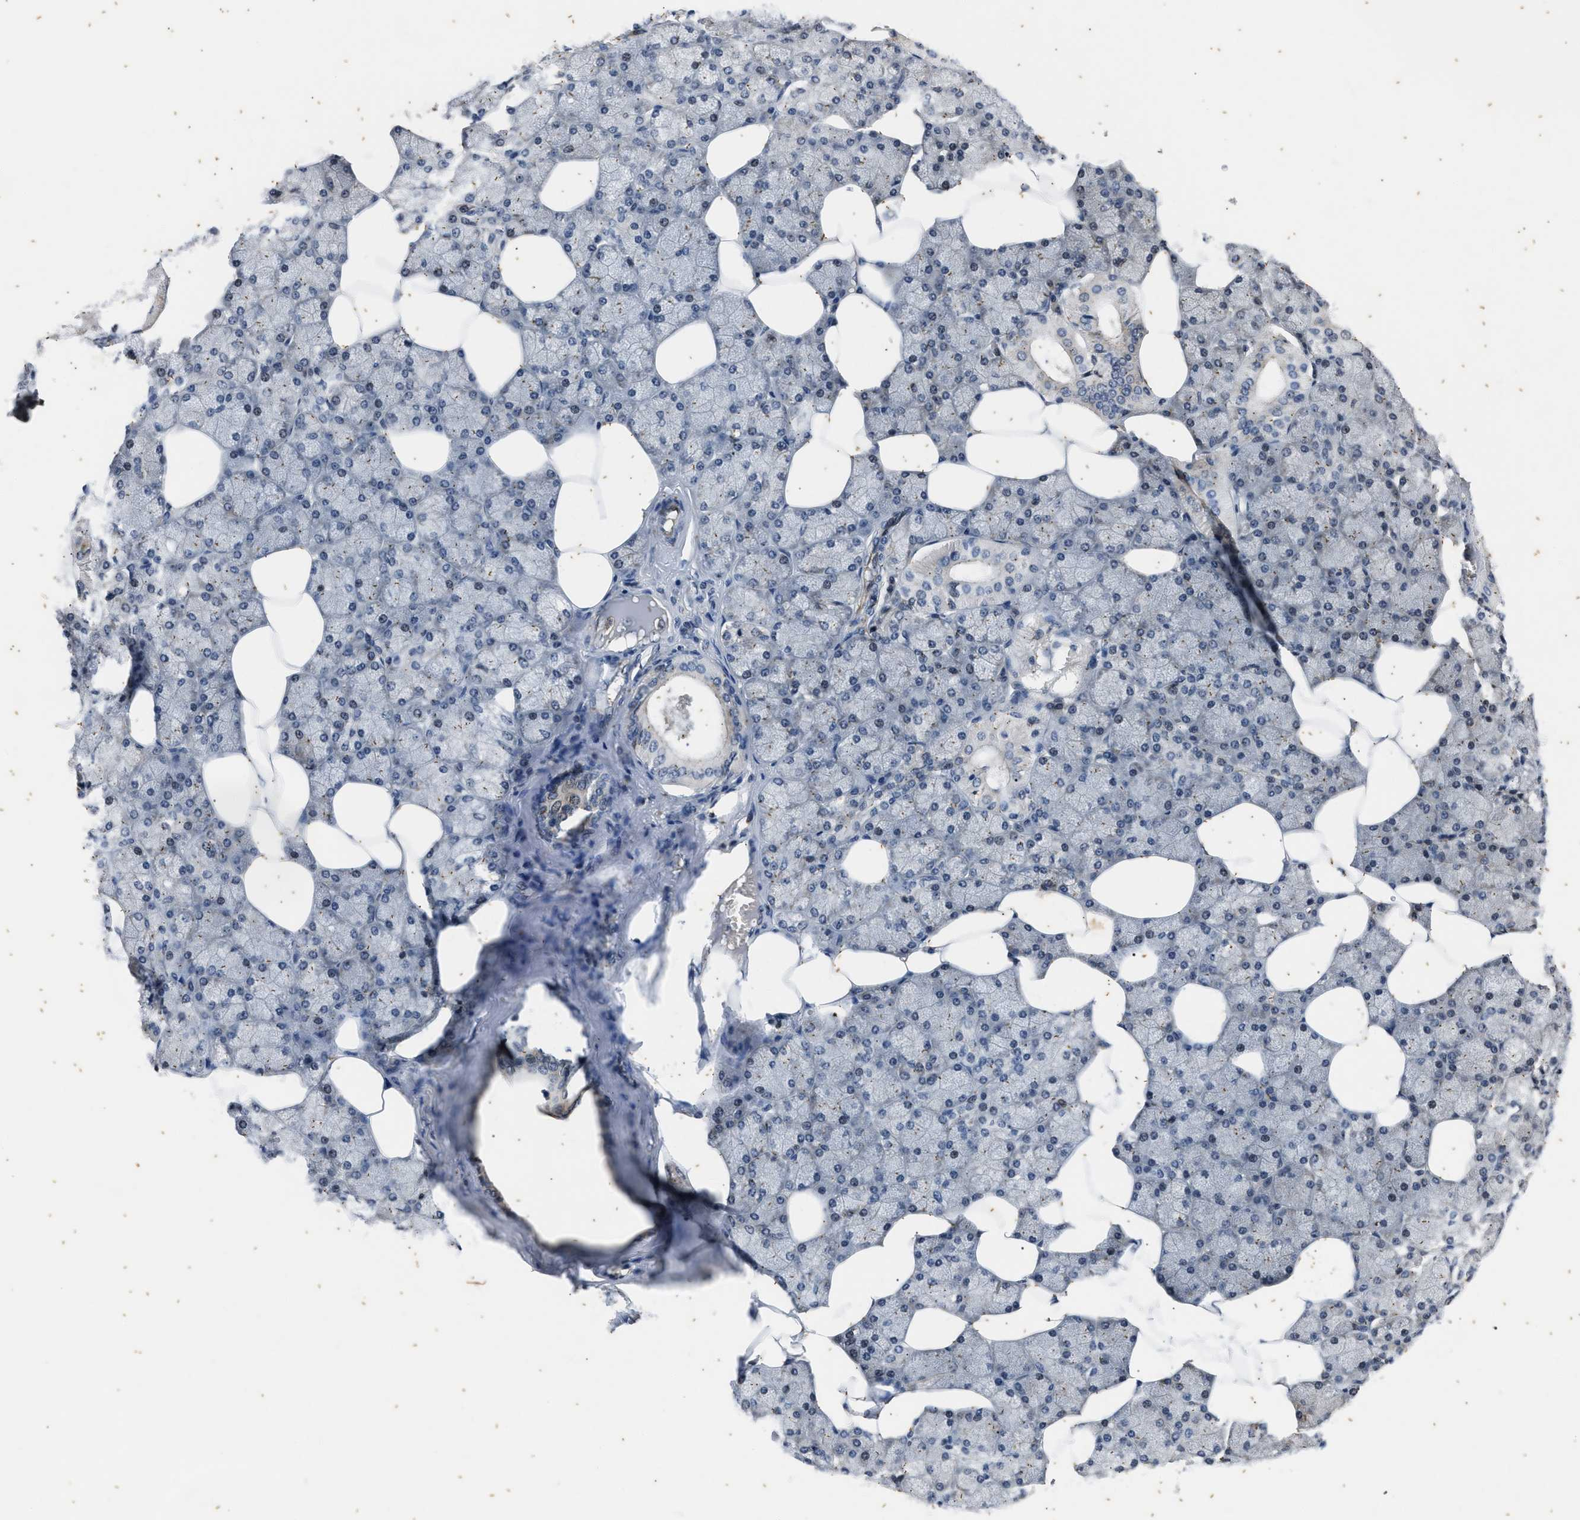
{"staining": {"intensity": "weak", "quantity": "<25%", "location": "cytoplasmic/membranous,nuclear"}, "tissue": "salivary gland", "cell_type": "Glandular cells", "image_type": "normal", "snomed": [{"axis": "morphology", "description": "Normal tissue, NOS"}, {"axis": "topography", "description": "Salivary gland"}], "caption": "High power microscopy photomicrograph of an immunohistochemistry photomicrograph of normal salivary gland, revealing no significant positivity in glandular cells.", "gene": "PTPN7", "patient": {"sex": "male", "age": 62}}